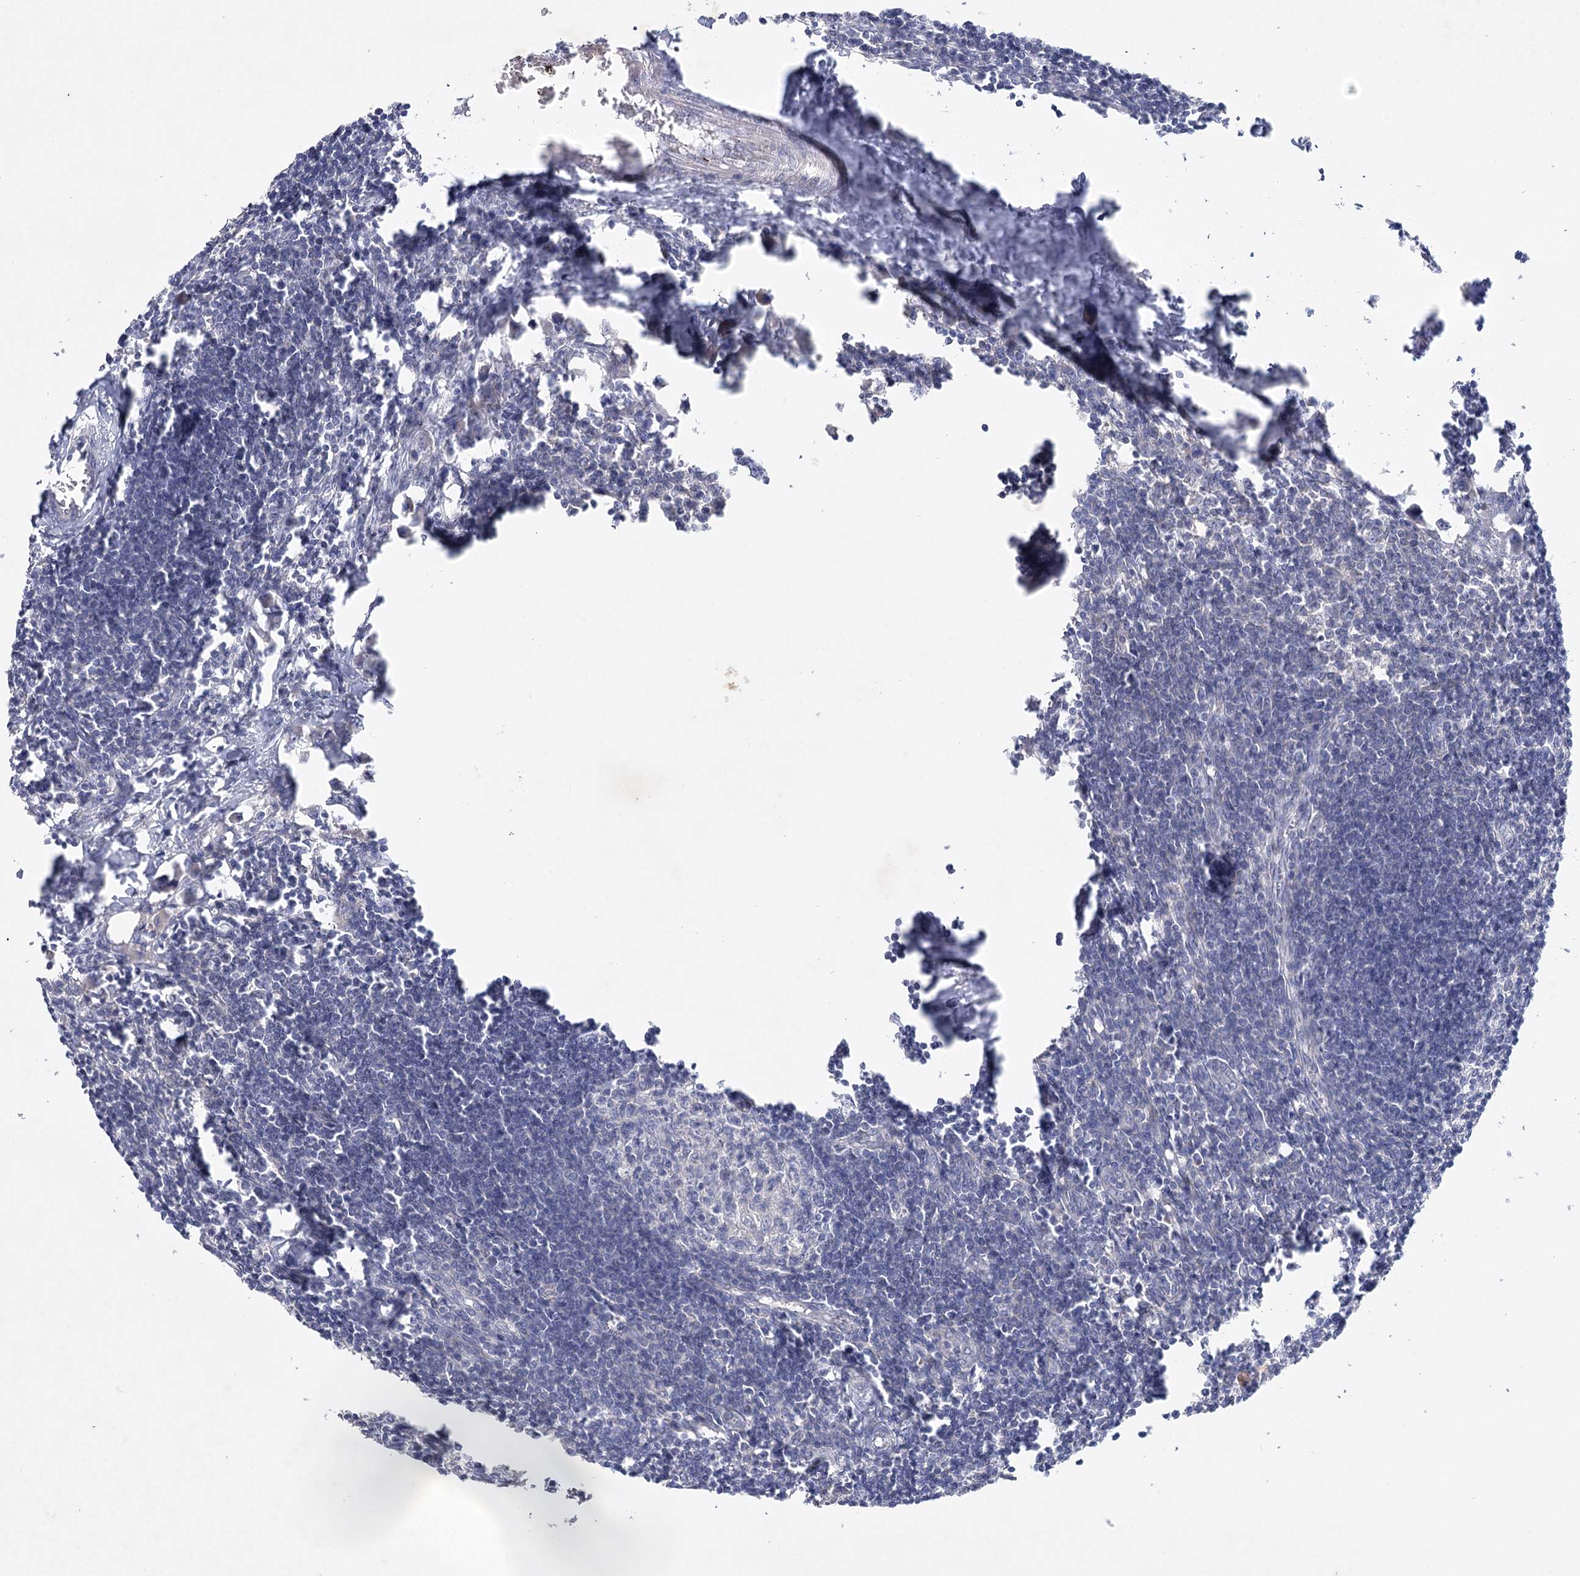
{"staining": {"intensity": "negative", "quantity": "none", "location": "none"}, "tissue": "lymph node", "cell_type": "Germinal center cells", "image_type": "normal", "snomed": [{"axis": "morphology", "description": "Normal tissue, NOS"}, {"axis": "morphology", "description": "Malignant melanoma, Metastatic site"}, {"axis": "topography", "description": "Lymph node"}], "caption": "An immunohistochemistry micrograph of normal lymph node is shown. There is no staining in germinal center cells of lymph node. (Stains: DAB IHC with hematoxylin counter stain, Microscopy: brightfield microscopy at high magnification).", "gene": "MAP3K13", "patient": {"sex": "male", "age": 41}}